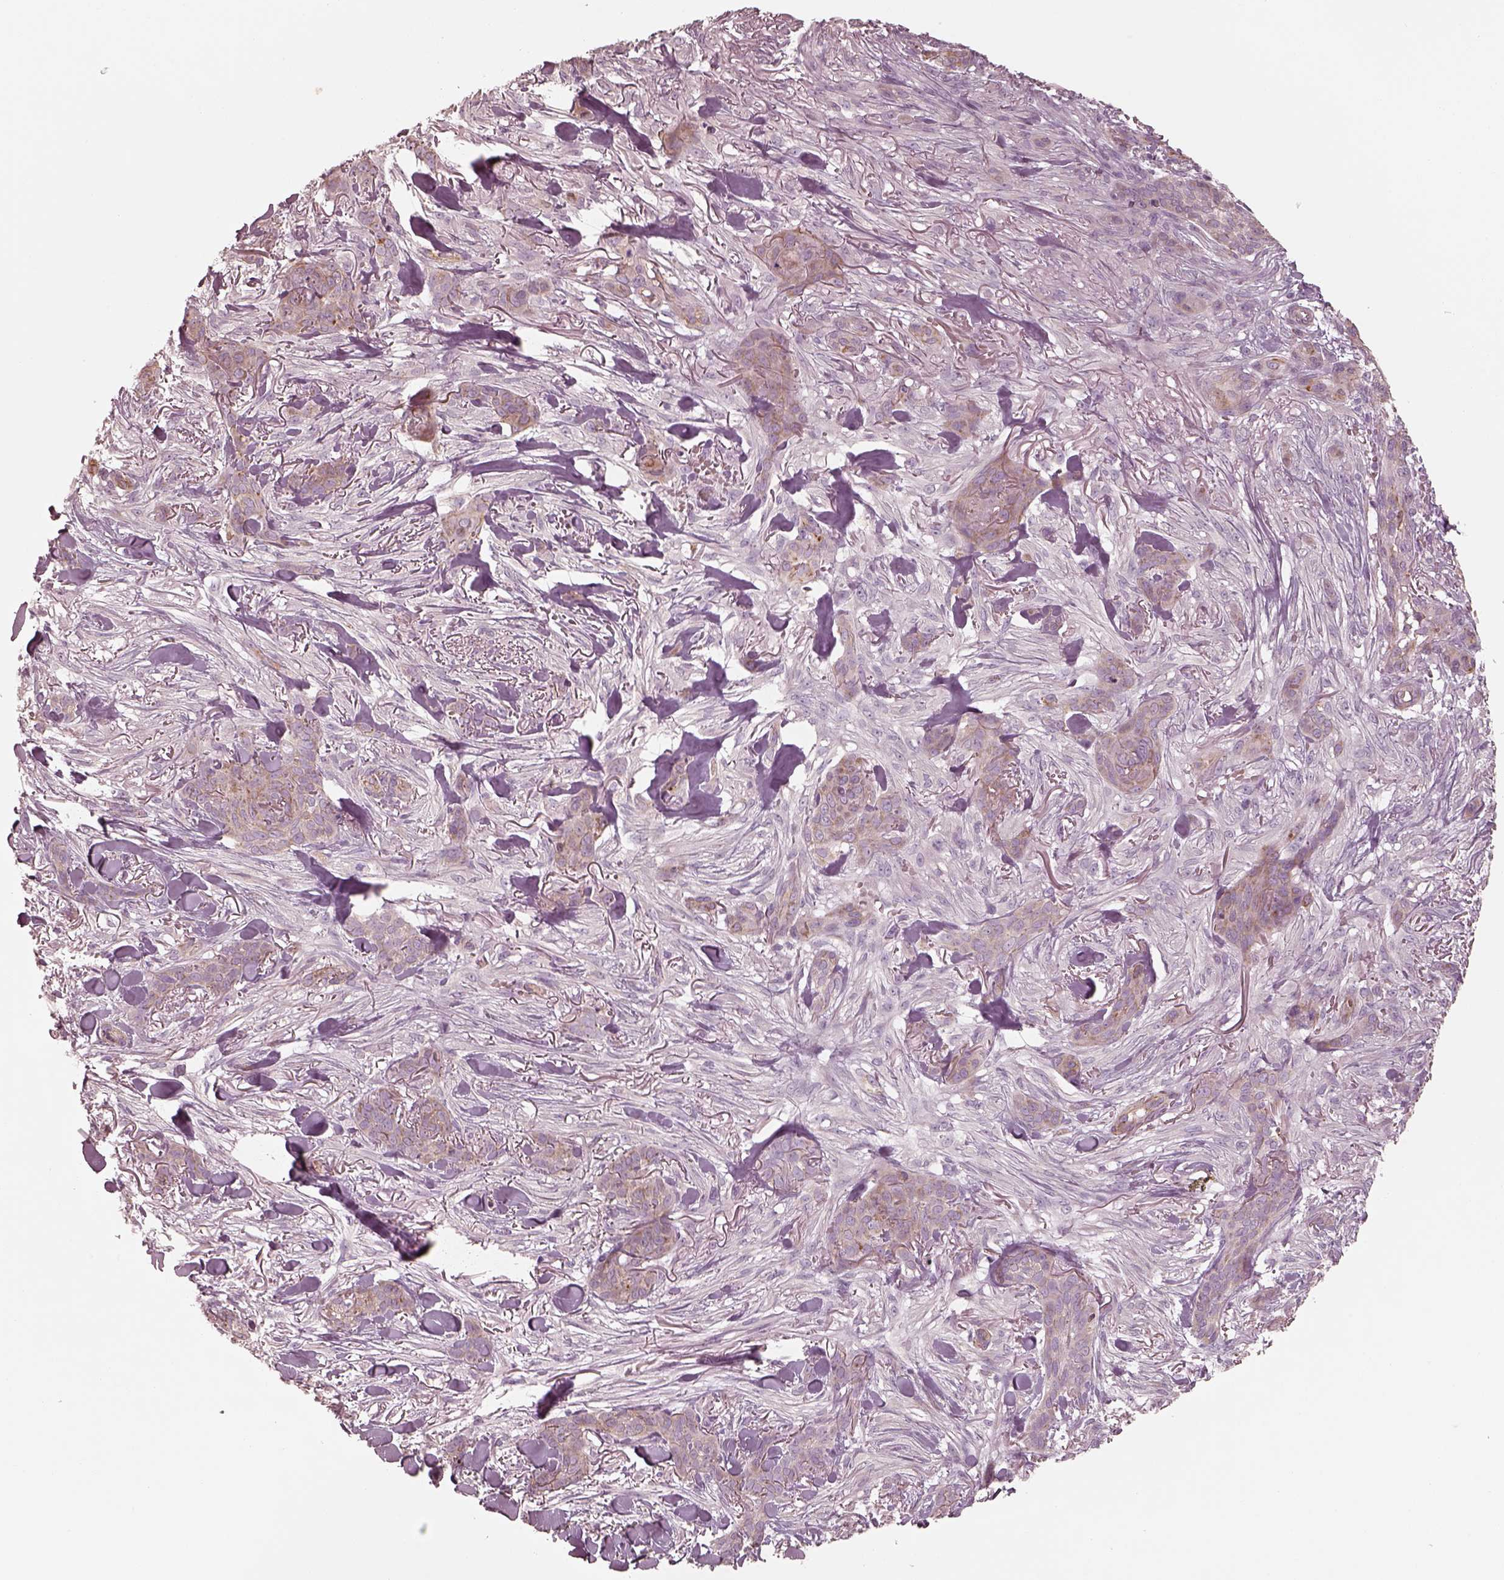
{"staining": {"intensity": "weak", "quantity": "<25%", "location": "cytoplasmic/membranous"}, "tissue": "skin cancer", "cell_type": "Tumor cells", "image_type": "cancer", "snomed": [{"axis": "morphology", "description": "Basal cell carcinoma"}, {"axis": "topography", "description": "Skin"}], "caption": "Skin cancer was stained to show a protein in brown. There is no significant expression in tumor cells. The staining was performed using DAB (3,3'-diaminobenzidine) to visualize the protein expression in brown, while the nuclei were stained in blue with hematoxylin (Magnification: 20x).", "gene": "CRYM", "patient": {"sex": "female", "age": 61}}